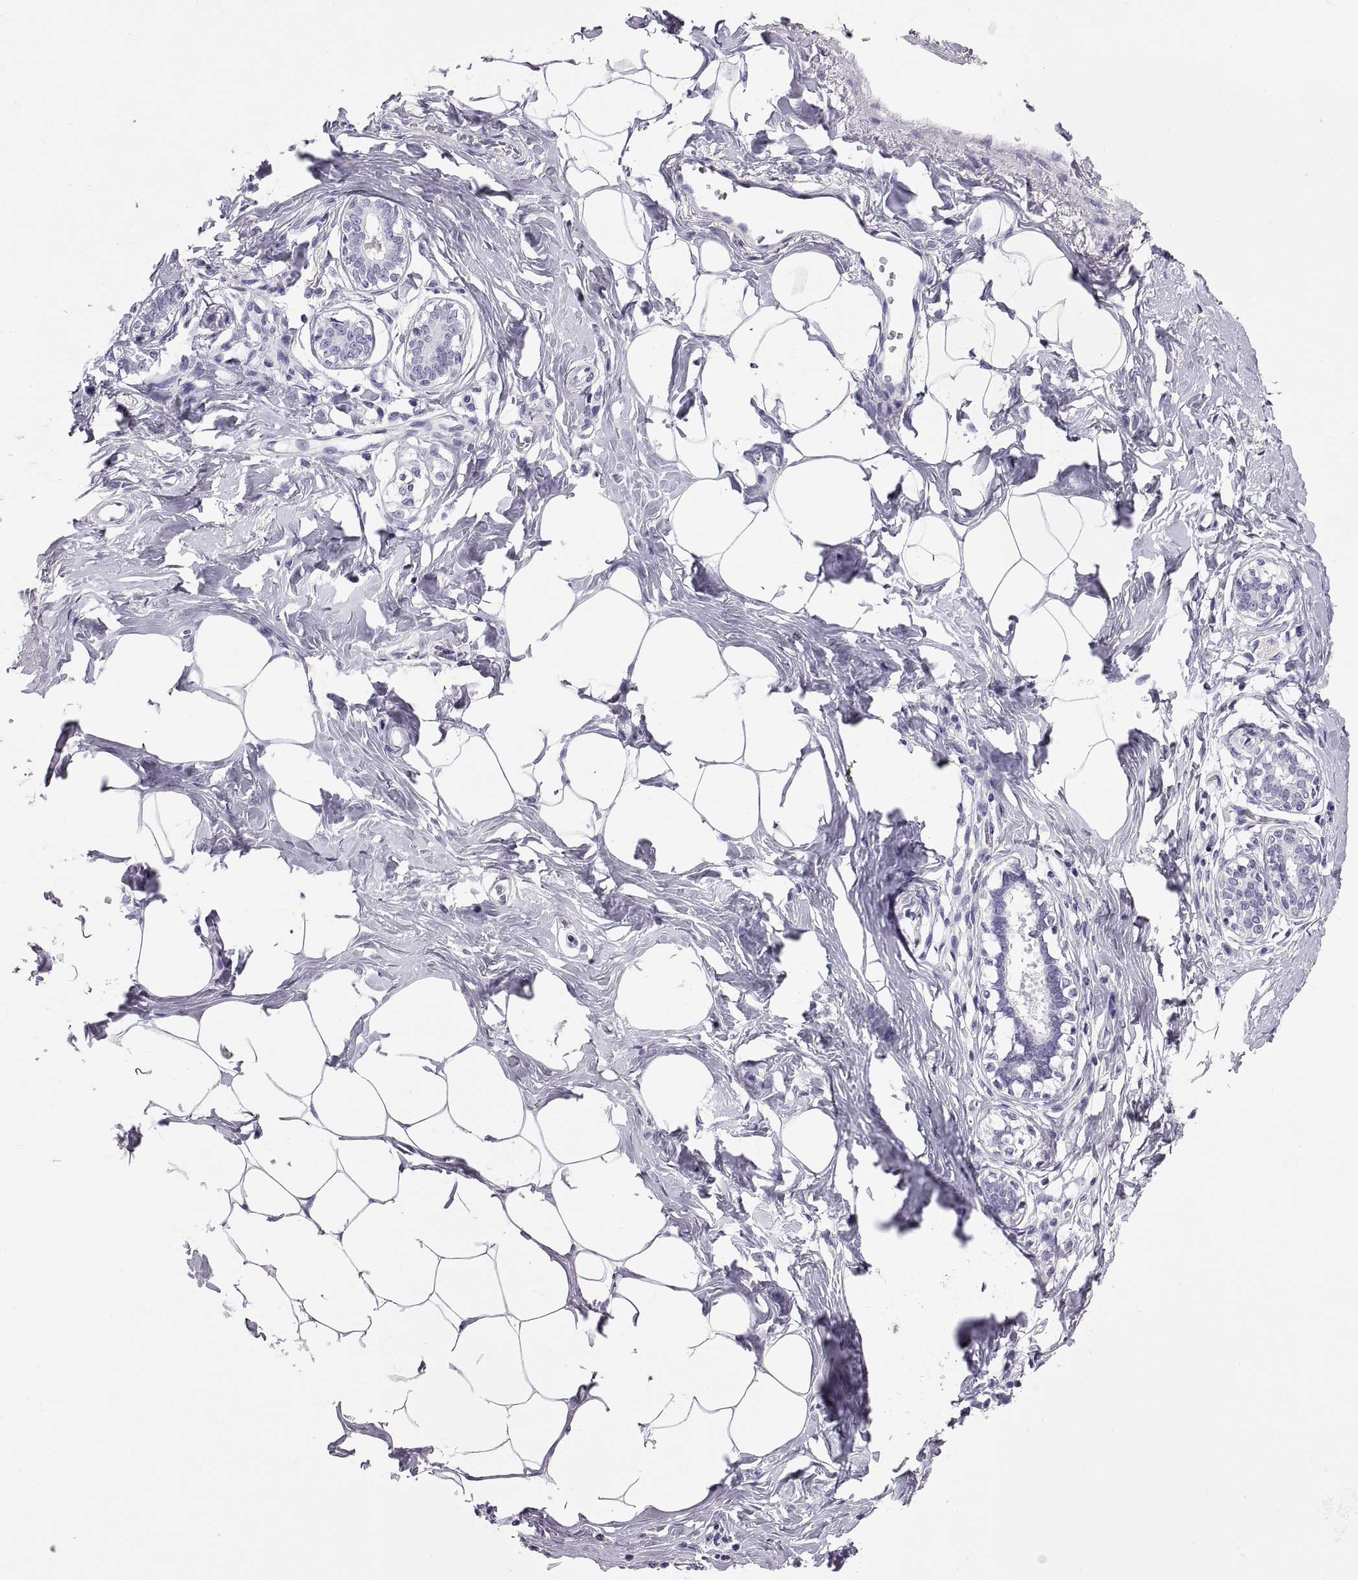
{"staining": {"intensity": "negative", "quantity": "none", "location": "none"}, "tissue": "breast", "cell_type": "Adipocytes", "image_type": "normal", "snomed": [{"axis": "morphology", "description": "Normal tissue, NOS"}, {"axis": "morphology", "description": "Lobular carcinoma, in situ"}, {"axis": "topography", "description": "Breast"}], "caption": "Immunohistochemistry image of benign breast stained for a protein (brown), which displays no positivity in adipocytes. (DAB (3,3'-diaminobenzidine) immunohistochemistry (IHC) with hematoxylin counter stain).", "gene": "WFDC8", "patient": {"sex": "female", "age": 35}}